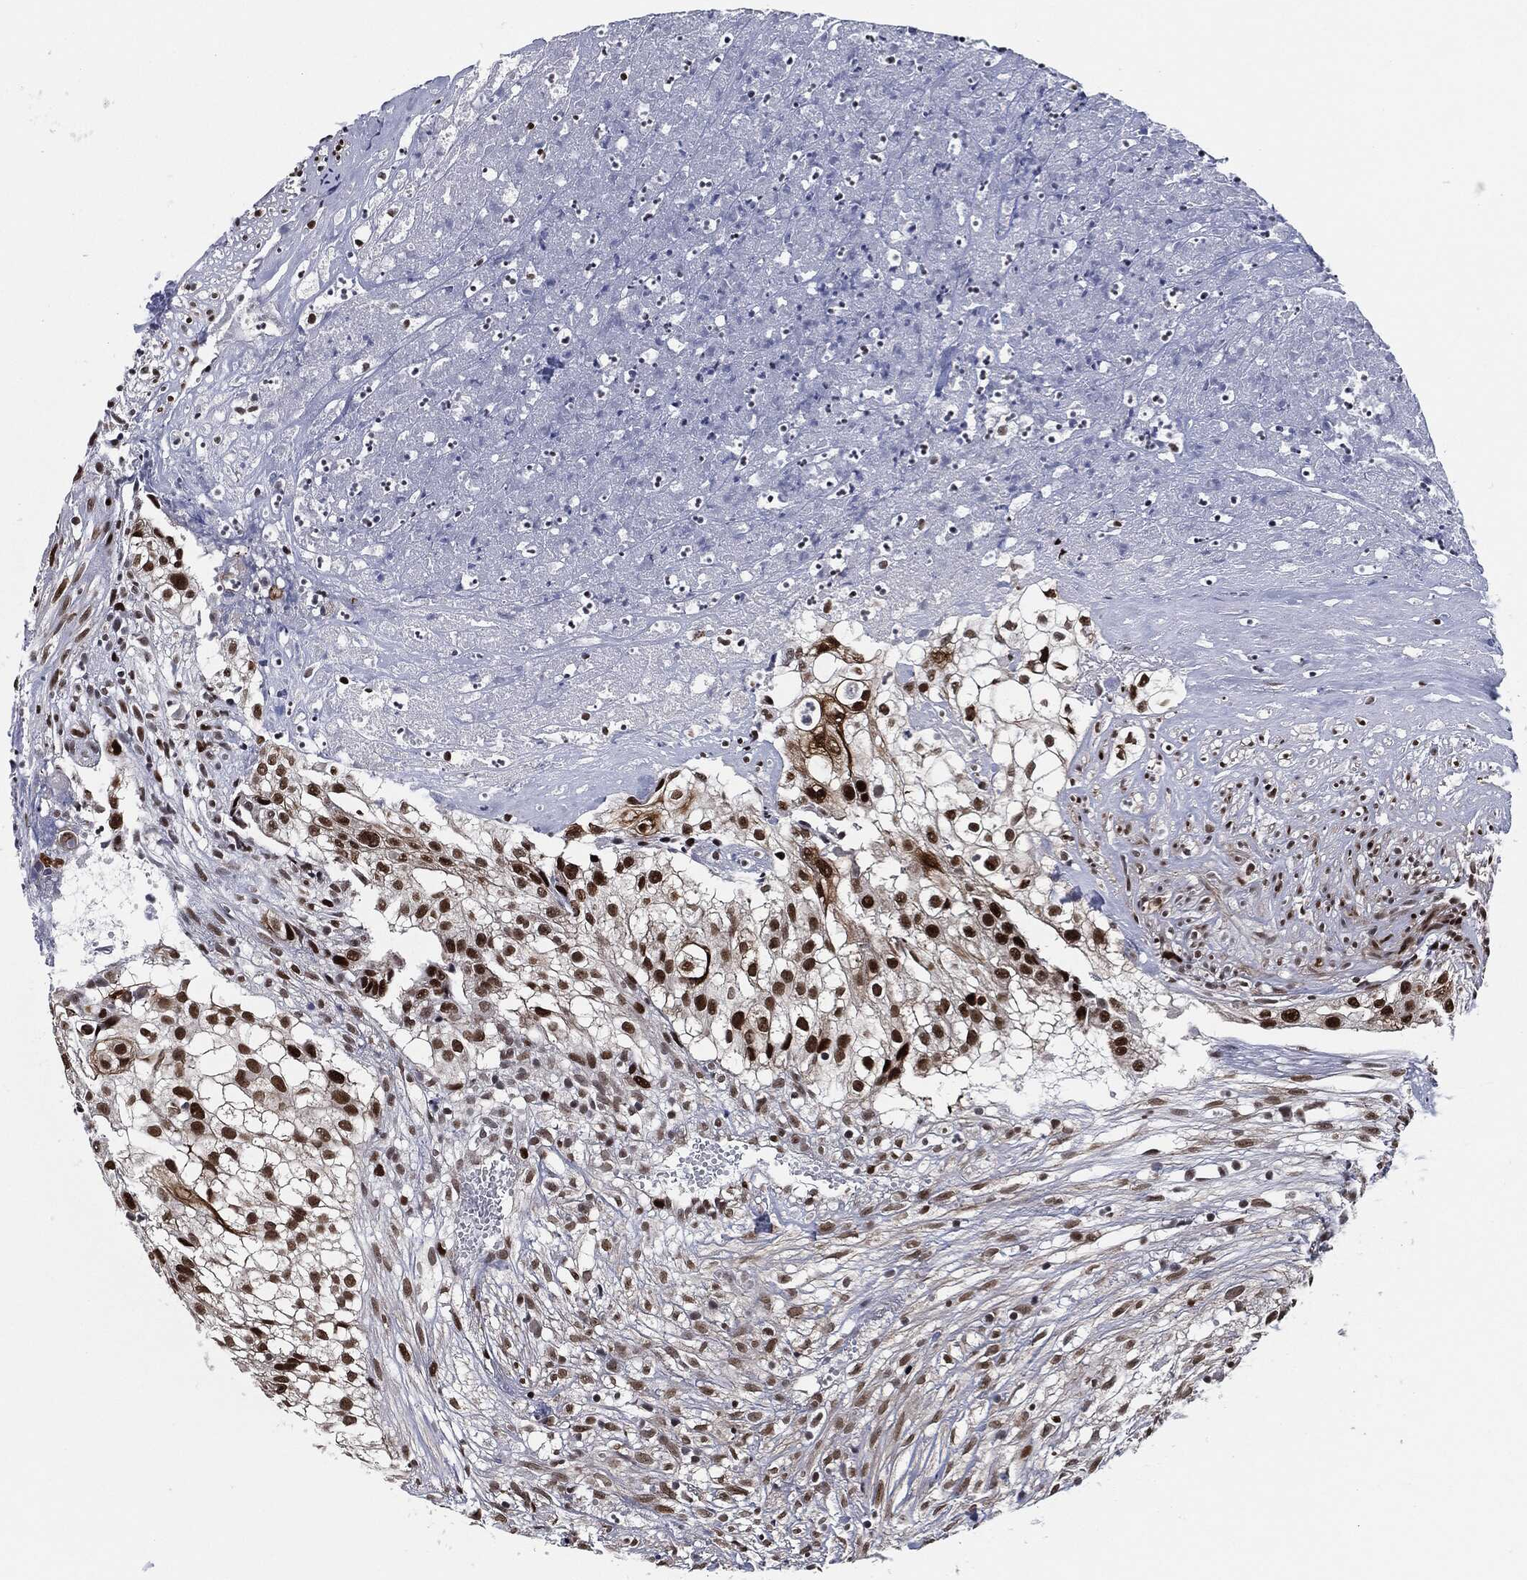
{"staining": {"intensity": "strong", "quantity": "25%-75%", "location": "cytoplasmic/membranous,nuclear"}, "tissue": "urothelial cancer", "cell_type": "Tumor cells", "image_type": "cancer", "snomed": [{"axis": "morphology", "description": "Urothelial carcinoma, High grade"}, {"axis": "topography", "description": "Urinary bladder"}], "caption": "Immunohistochemistry of human urothelial cancer reveals high levels of strong cytoplasmic/membranous and nuclear staining in about 25%-75% of tumor cells. (brown staining indicates protein expression, while blue staining denotes nuclei).", "gene": "AKT2", "patient": {"sex": "female", "age": 79}}